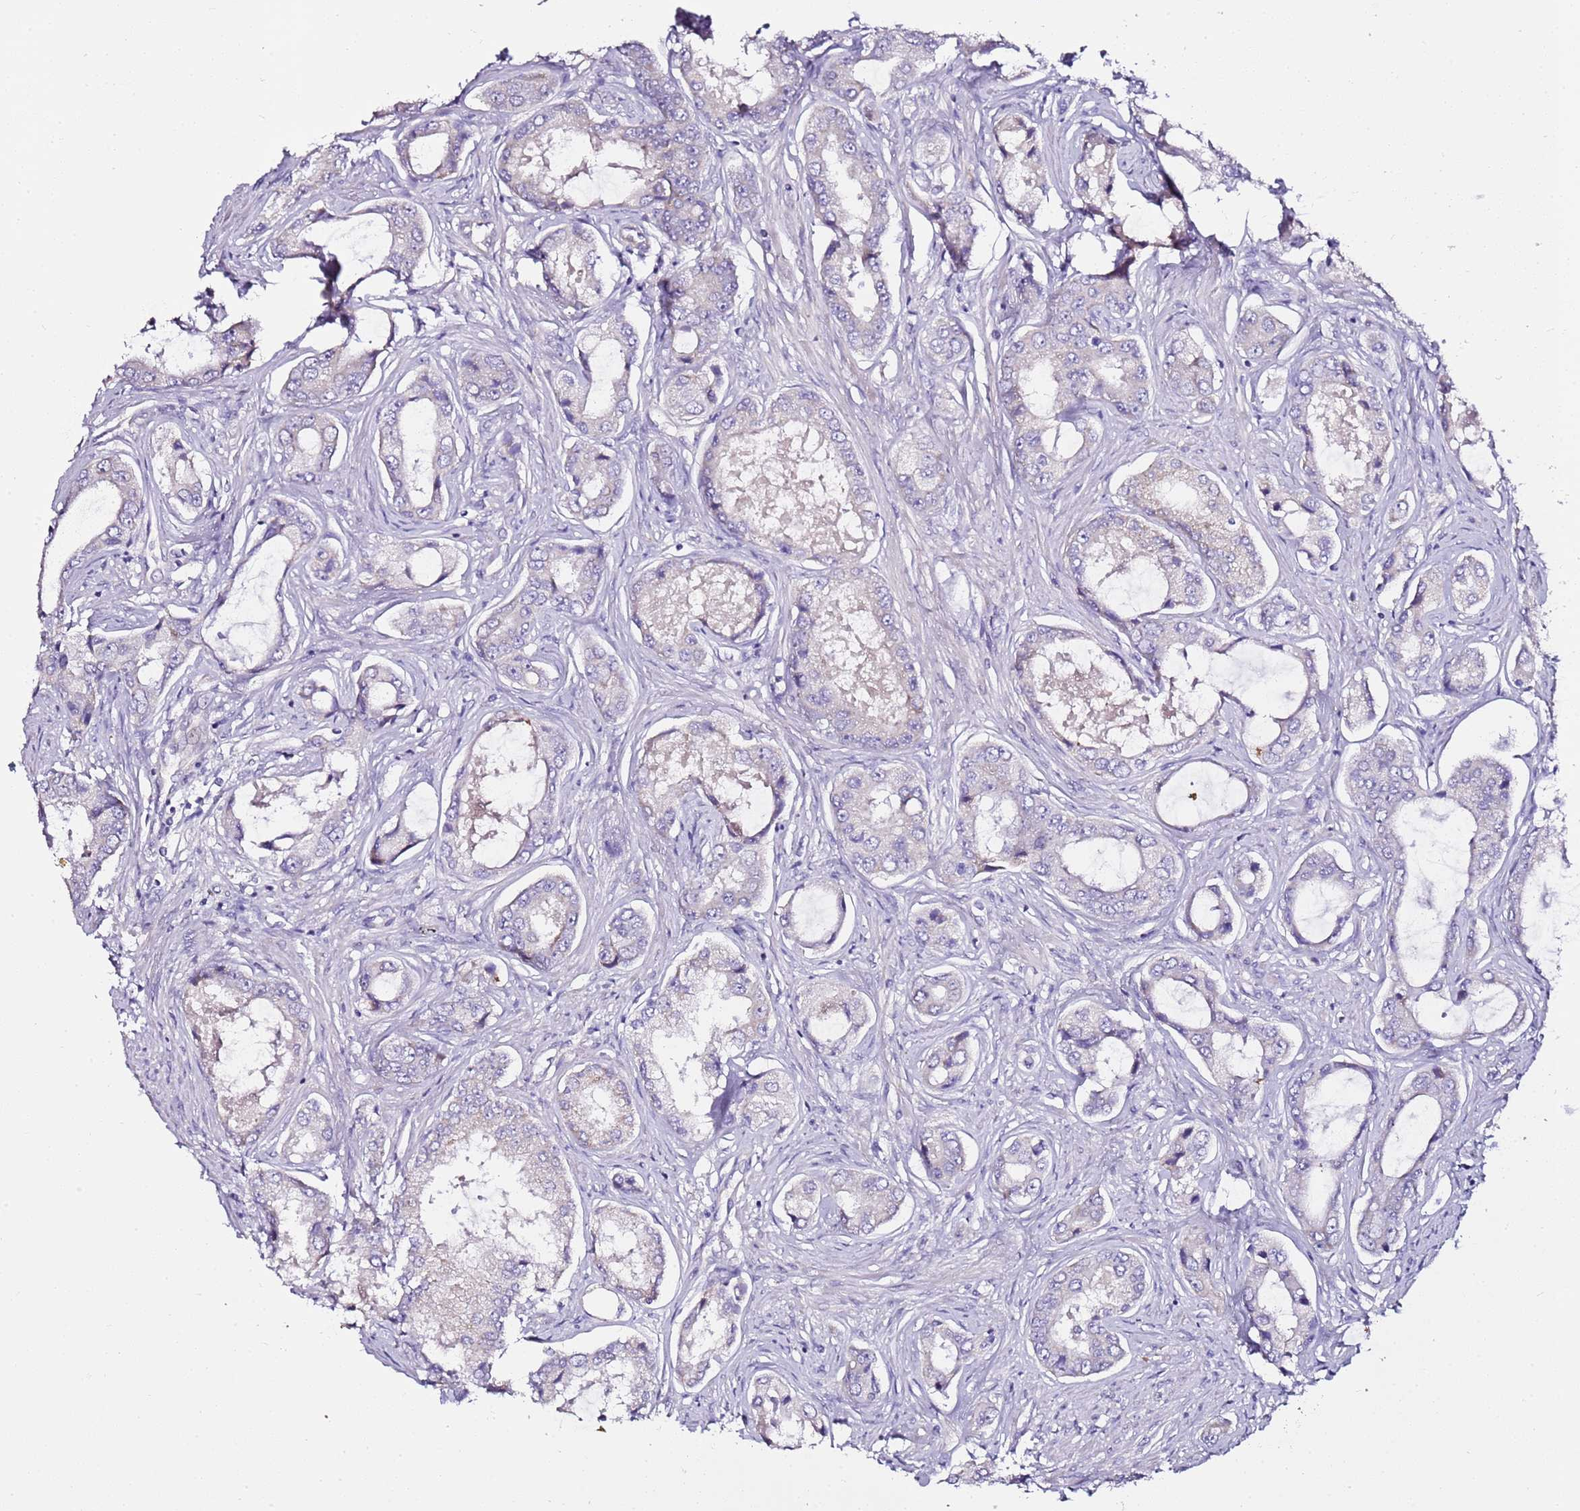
{"staining": {"intensity": "negative", "quantity": "none", "location": "none"}, "tissue": "prostate cancer", "cell_type": "Tumor cells", "image_type": "cancer", "snomed": [{"axis": "morphology", "description": "Adenocarcinoma, Low grade"}, {"axis": "topography", "description": "Prostate"}], "caption": "A high-resolution photomicrograph shows immunohistochemistry (IHC) staining of prostate cancer, which exhibits no significant expression in tumor cells. The staining is performed using DAB (3,3'-diaminobenzidine) brown chromogen with nuclei counter-stained in using hematoxylin.", "gene": "MYBPC3", "patient": {"sex": "male", "age": 68}}